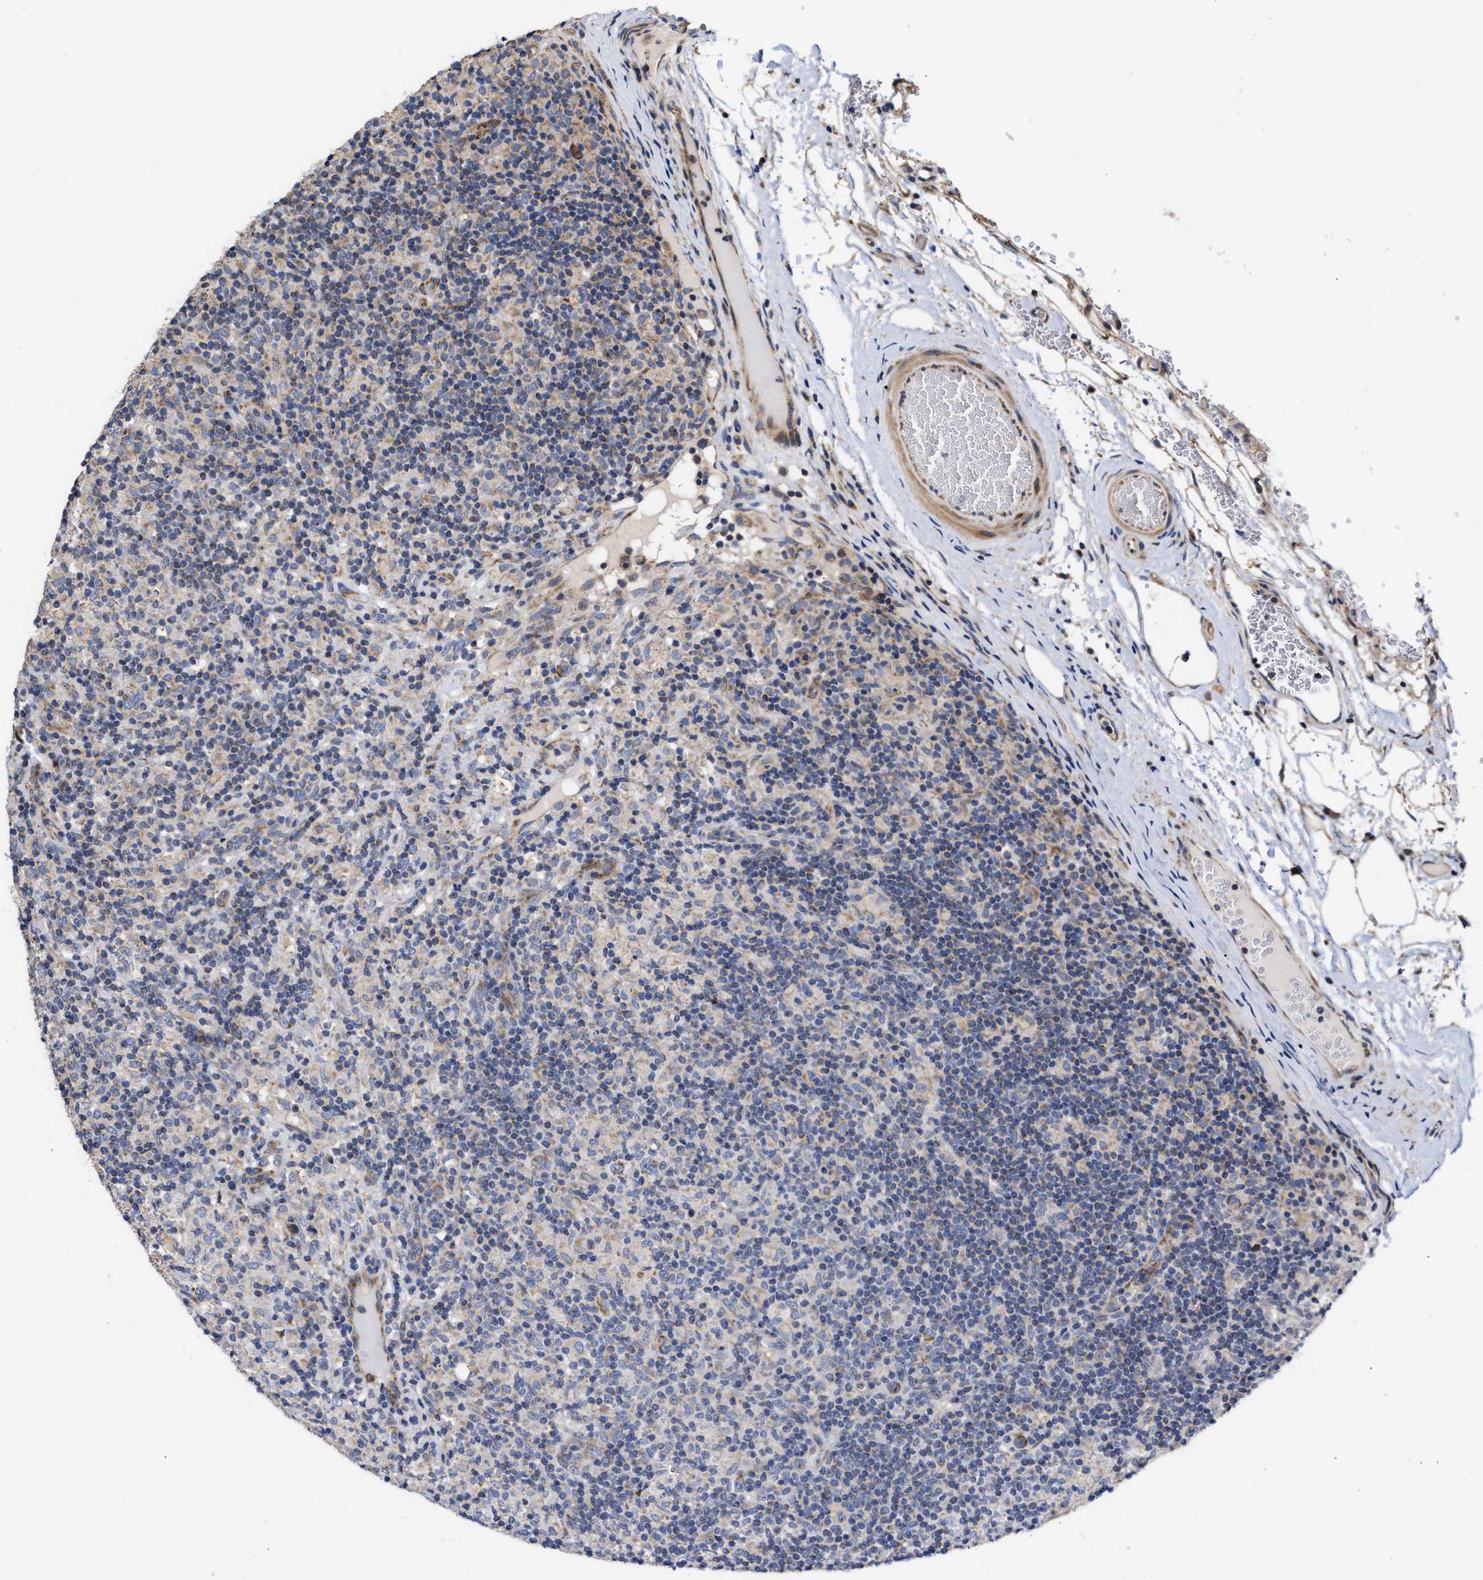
{"staining": {"intensity": "weak", "quantity": "25%-75%", "location": "cytoplasmic/membranous"}, "tissue": "lymphoma", "cell_type": "Tumor cells", "image_type": "cancer", "snomed": [{"axis": "morphology", "description": "Hodgkin's disease, NOS"}, {"axis": "topography", "description": "Lymph node"}], "caption": "Immunohistochemistry of lymphoma reveals low levels of weak cytoplasmic/membranous positivity in about 25%-75% of tumor cells.", "gene": "MALSU1", "patient": {"sex": "male", "age": 70}}